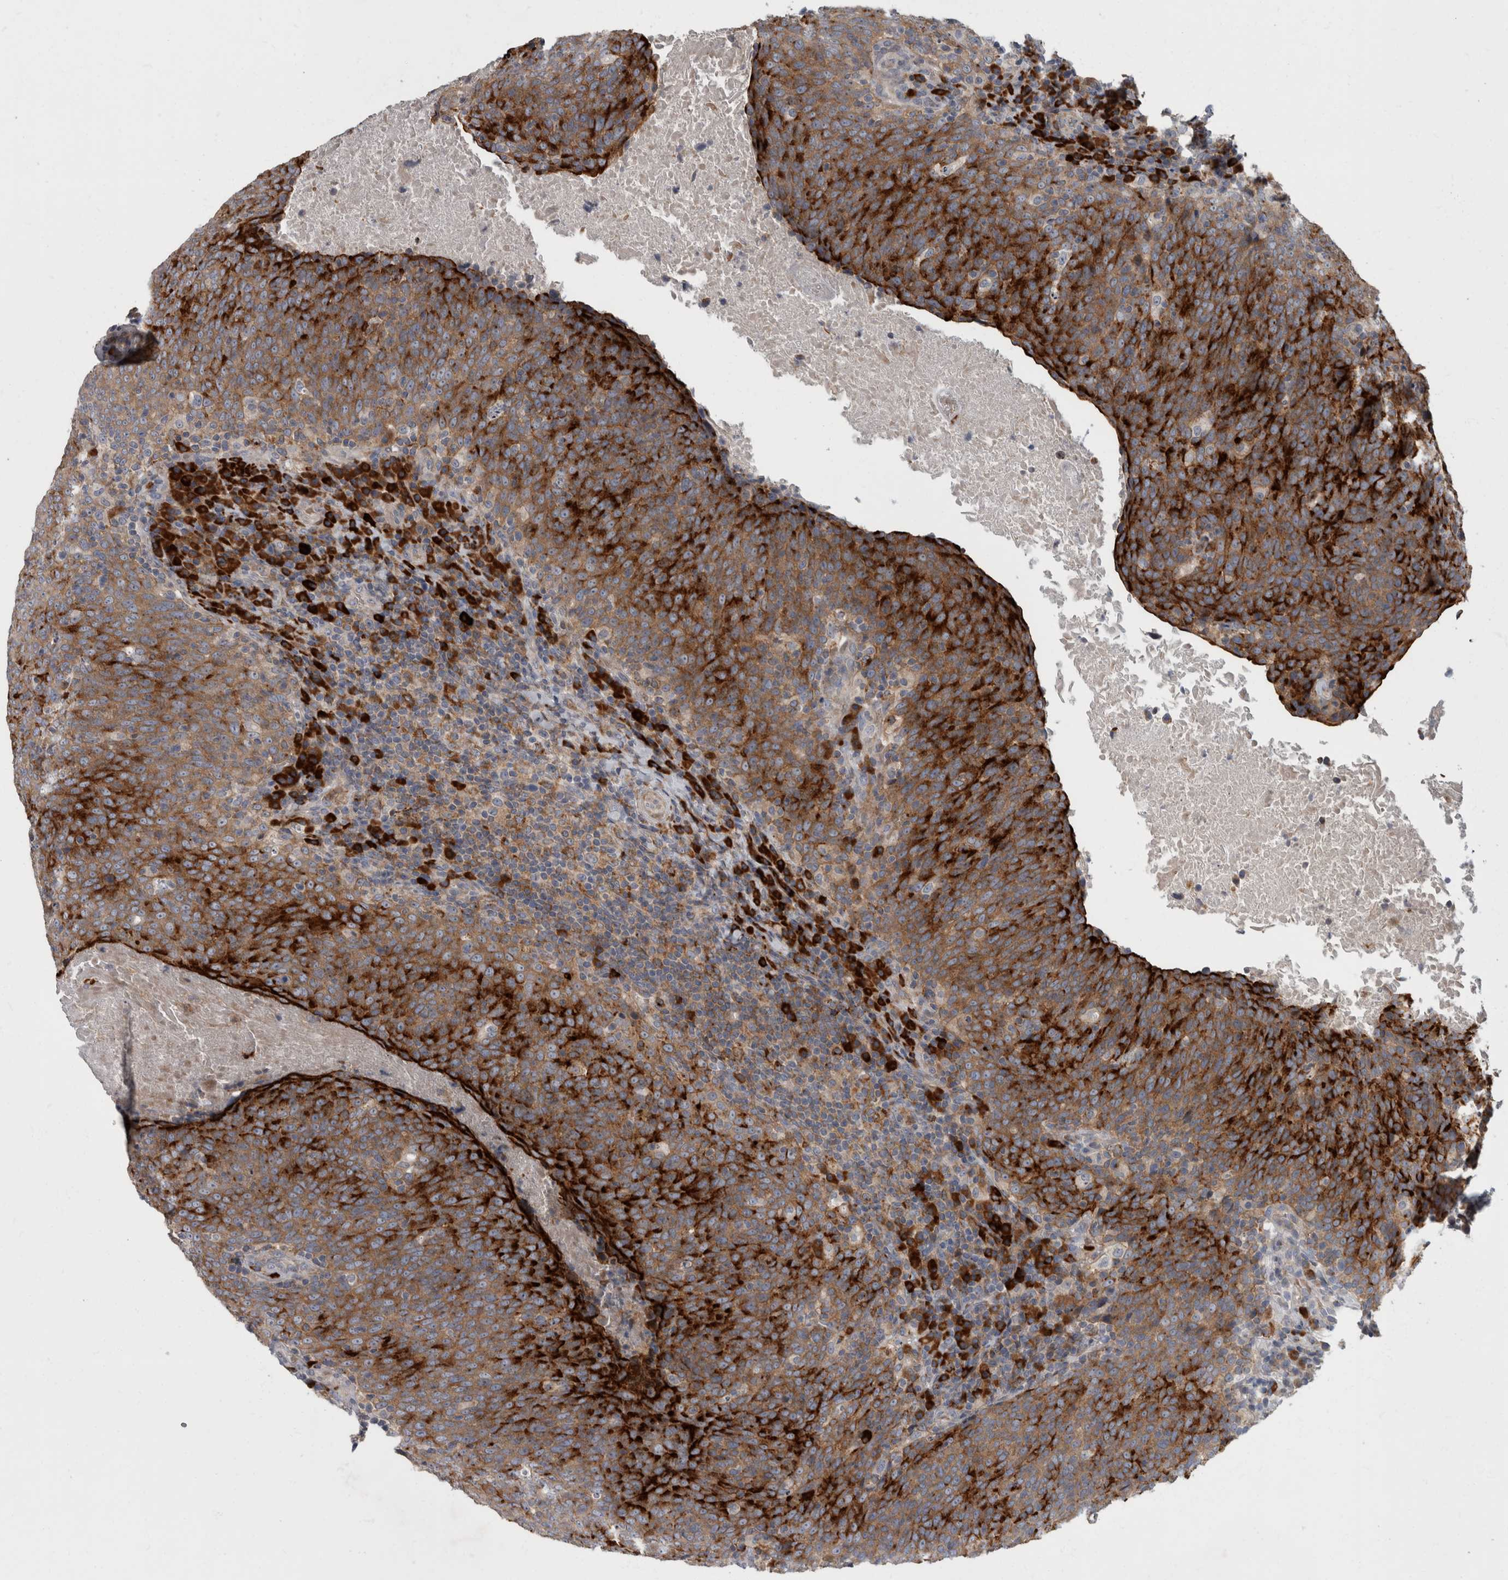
{"staining": {"intensity": "strong", "quantity": "25%-75%", "location": "cytoplasmic/membranous"}, "tissue": "head and neck cancer", "cell_type": "Tumor cells", "image_type": "cancer", "snomed": [{"axis": "morphology", "description": "Squamous cell carcinoma, NOS"}, {"axis": "morphology", "description": "Squamous cell carcinoma, metastatic, NOS"}, {"axis": "topography", "description": "Lymph node"}, {"axis": "topography", "description": "Head-Neck"}], "caption": "Strong cytoplasmic/membranous protein staining is appreciated in approximately 25%-75% of tumor cells in head and neck metastatic squamous cell carcinoma.", "gene": "CDC42BPG", "patient": {"sex": "male", "age": 62}}